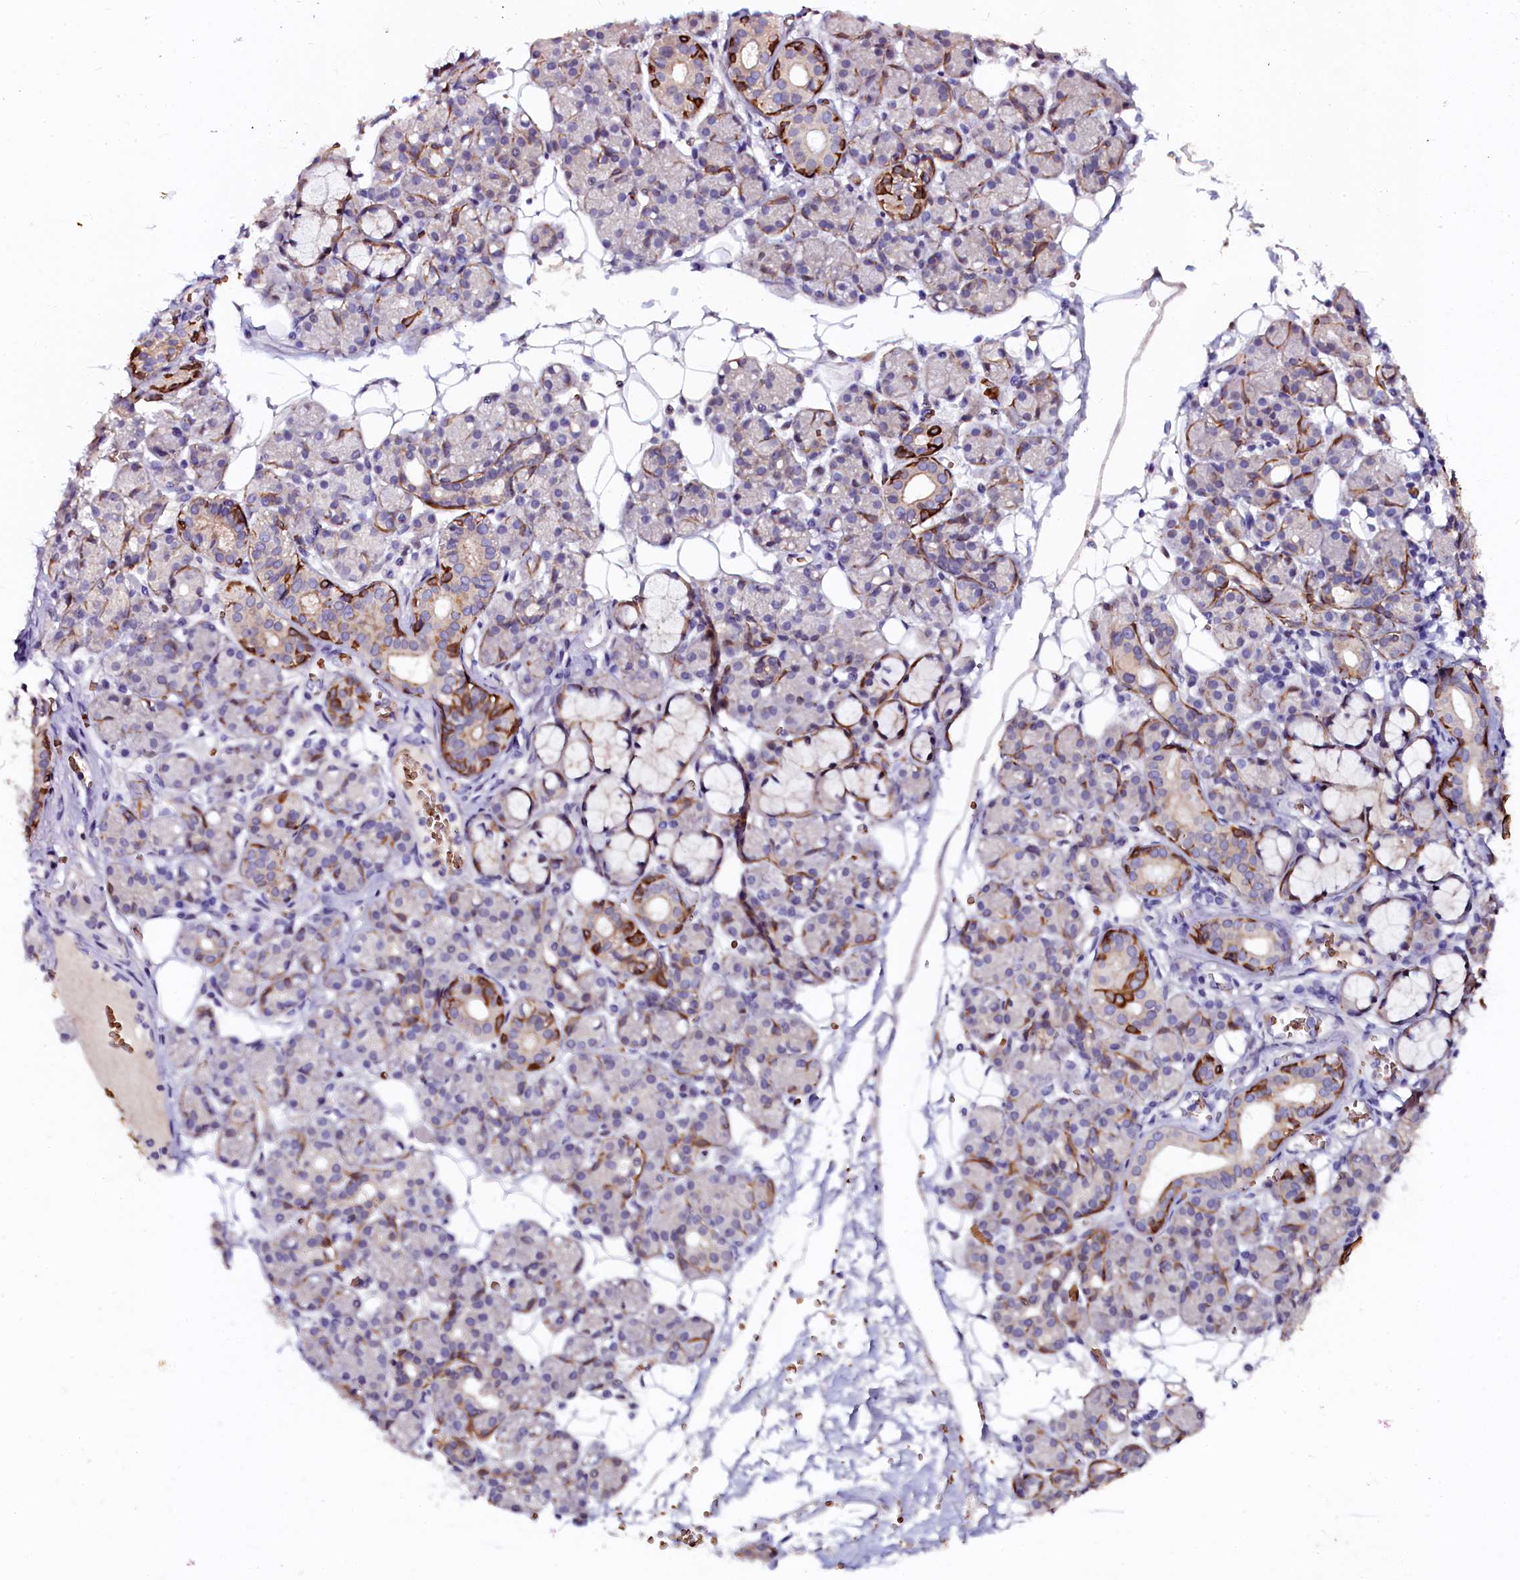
{"staining": {"intensity": "moderate", "quantity": "<25%", "location": "cytoplasmic/membranous"}, "tissue": "salivary gland", "cell_type": "Glandular cells", "image_type": "normal", "snomed": [{"axis": "morphology", "description": "Normal tissue, NOS"}, {"axis": "topography", "description": "Salivary gland"}], "caption": "Protein expression analysis of normal human salivary gland reveals moderate cytoplasmic/membranous staining in about <25% of glandular cells.", "gene": "CTDSPL2", "patient": {"sex": "male", "age": 63}}